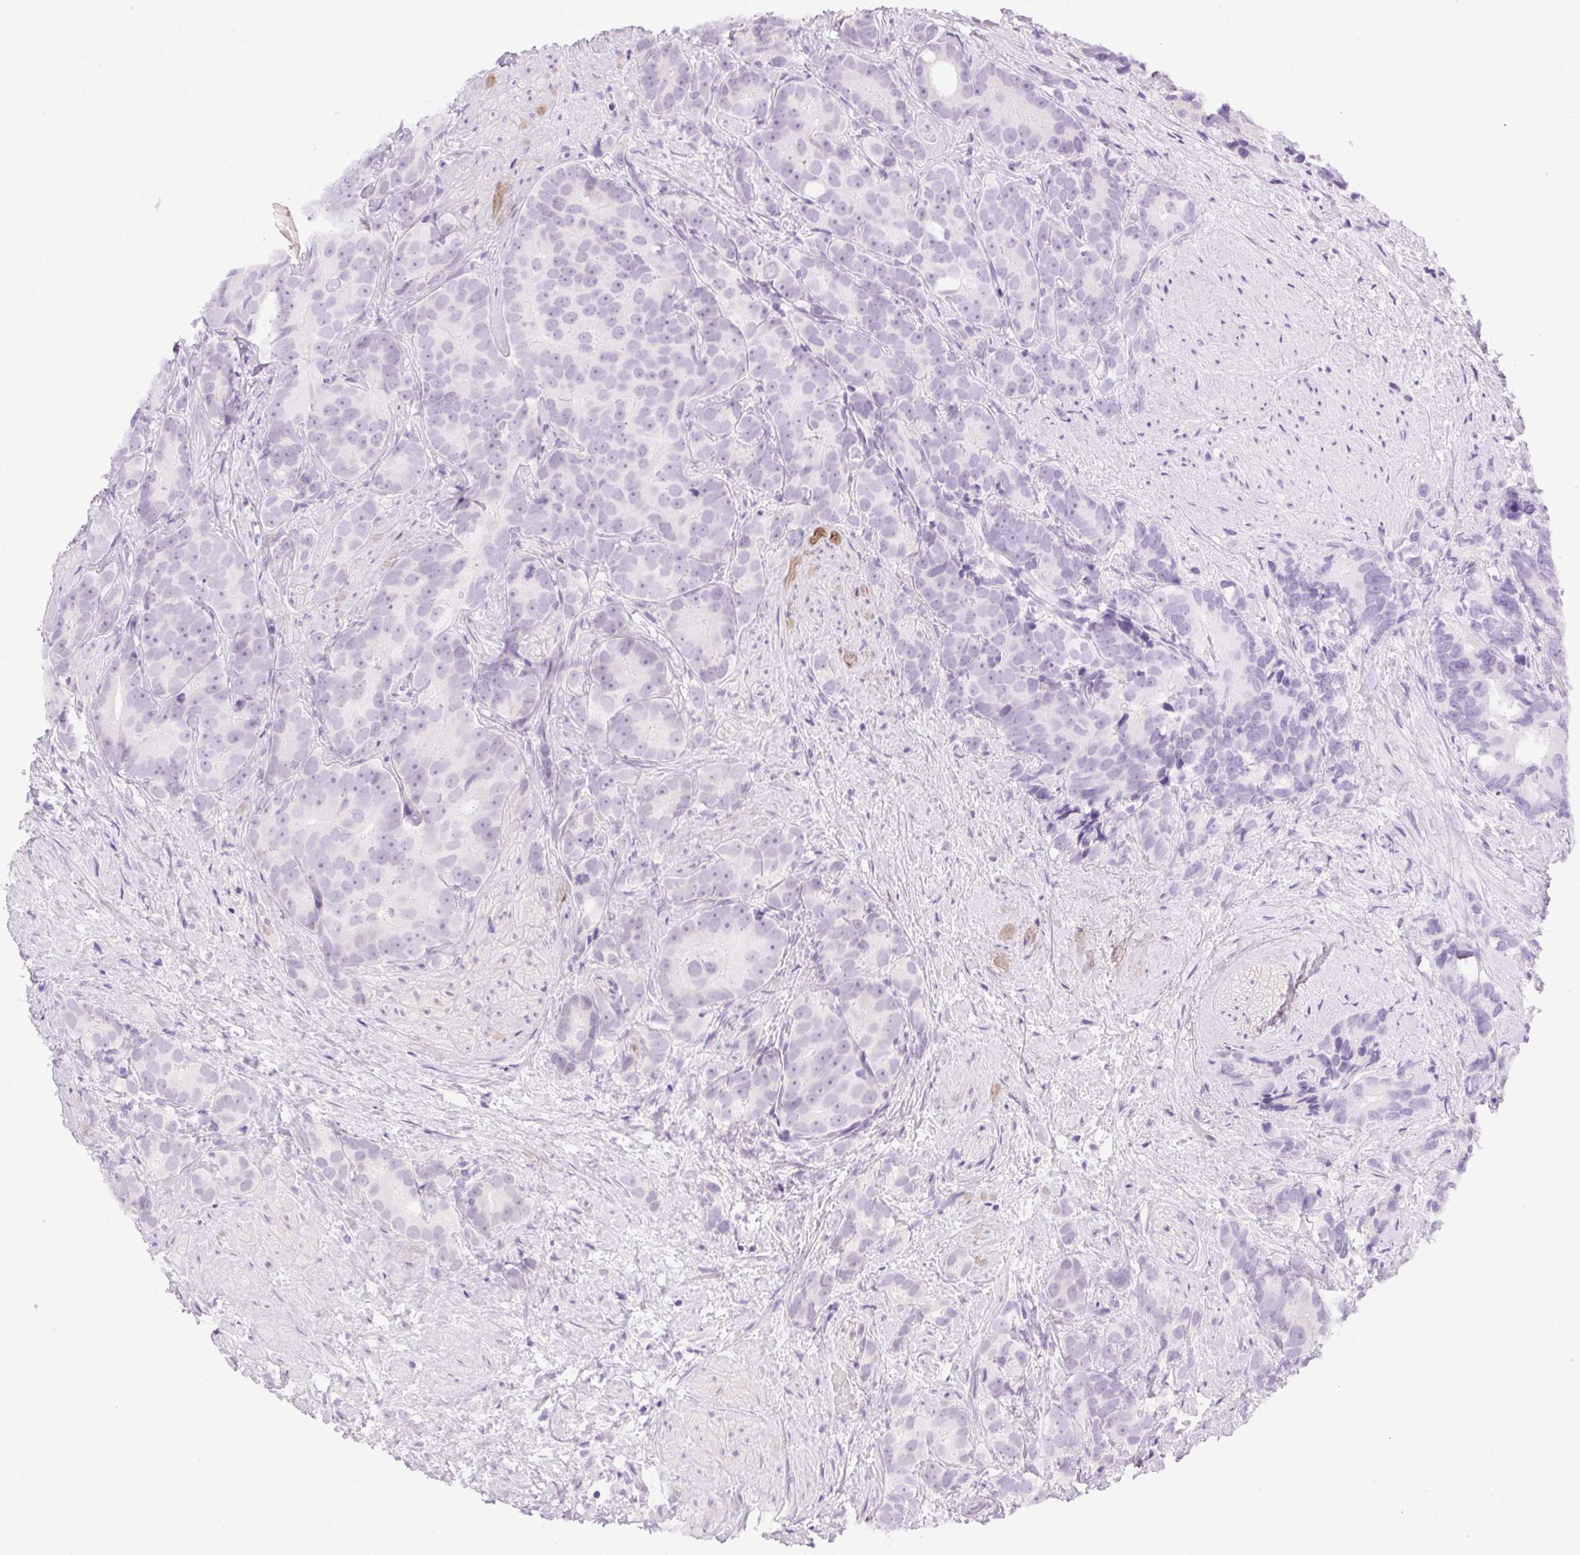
{"staining": {"intensity": "negative", "quantity": "none", "location": "none"}, "tissue": "prostate cancer", "cell_type": "Tumor cells", "image_type": "cancer", "snomed": [{"axis": "morphology", "description": "Adenocarcinoma, High grade"}, {"axis": "topography", "description": "Prostate"}], "caption": "Immunohistochemistry of human prostate adenocarcinoma (high-grade) exhibits no positivity in tumor cells. (DAB immunohistochemistry (IHC), high magnification).", "gene": "CLDN10", "patient": {"sex": "male", "age": 90}}